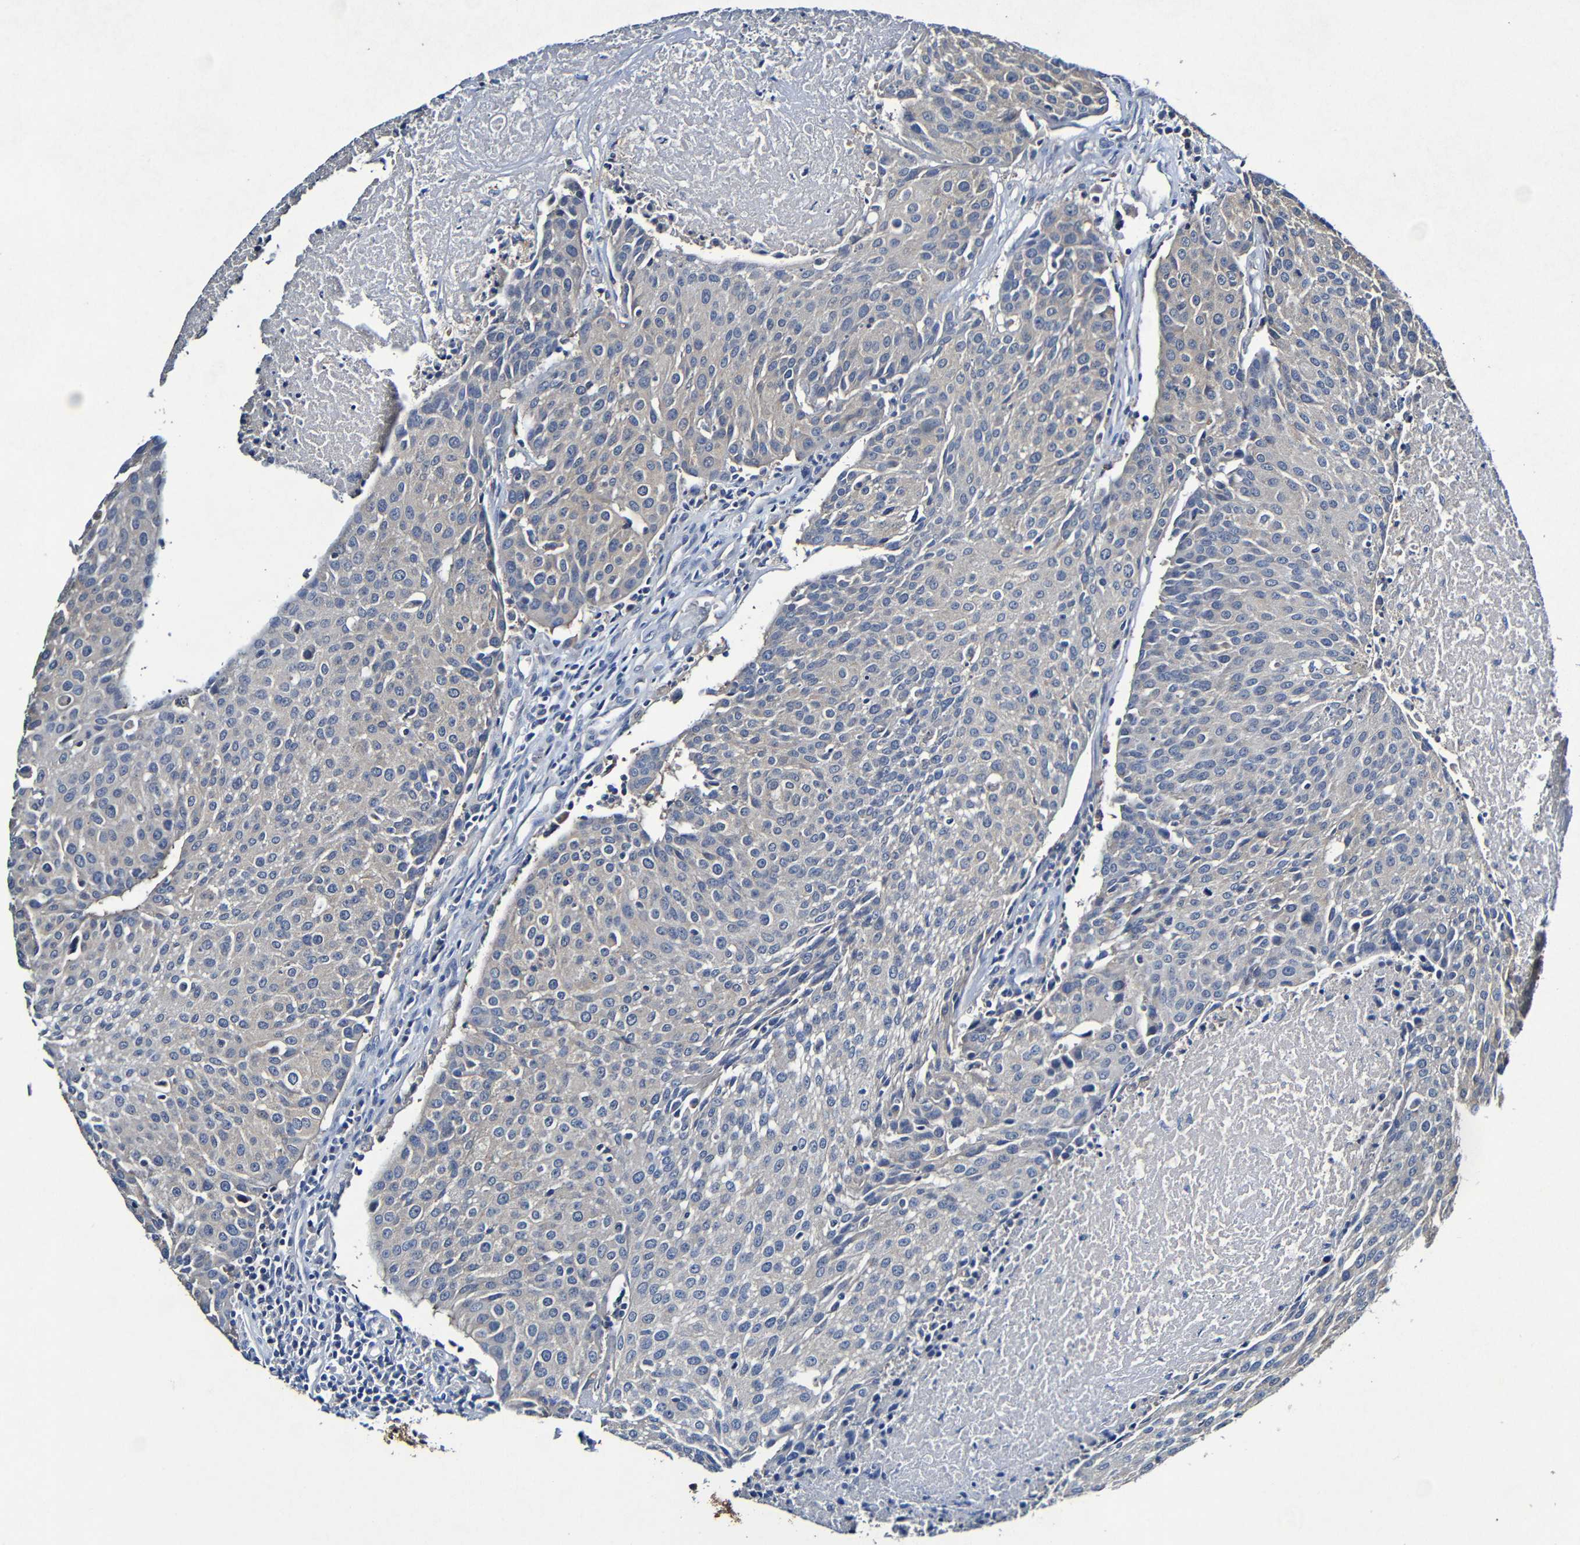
{"staining": {"intensity": "negative", "quantity": "none", "location": "none"}, "tissue": "urothelial cancer", "cell_type": "Tumor cells", "image_type": "cancer", "snomed": [{"axis": "morphology", "description": "Urothelial carcinoma, High grade"}, {"axis": "topography", "description": "Urinary bladder"}], "caption": "An immunohistochemistry (IHC) photomicrograph of high-grade urothelial carcinoma is shown. There is no staining in tumor cells of high-grade urothelial carcinoma.", "gene": "LRRC70", "patient": {"sex": "female", "age": 85}}